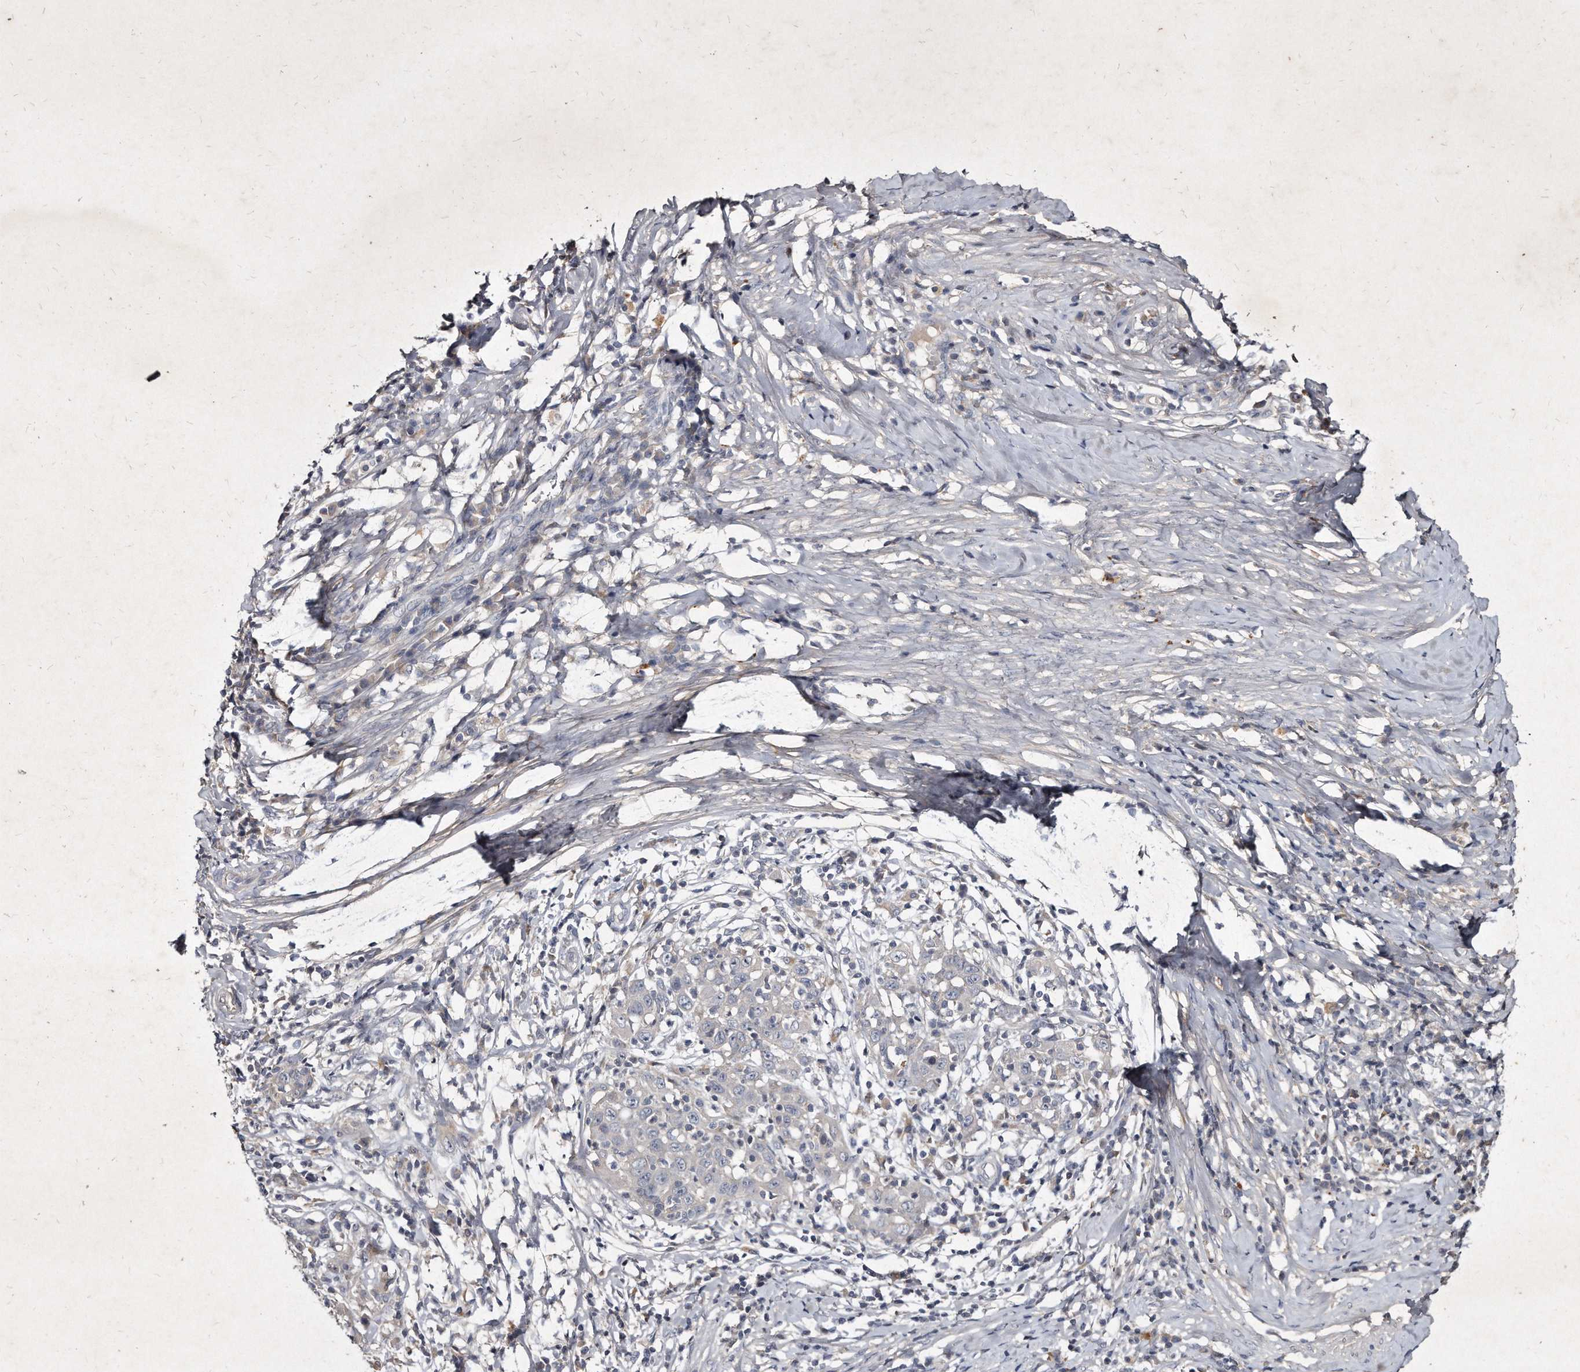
{"staining": {"intensity": "negative", "quantity": "none", "location": "none"}, "tissue": "cervical cancer", "cell_type": "Tumor cells", "image_type": "cancer", "snomed": [{"axis": "morphology", "description": "Squamous cell carcinoma, NOS"}, {"axis": "topography", "description": "Cervix"}], "caption": "Tumor cells show no significant protein staining in squamous cell carcinoma (cervical). (Brightfield microscopy of DAB (3,3'-diaminobenzidine) IHC at high magnification).", "gene": "KLHDC3", "patient": {"sex": "female", "age": 46}}